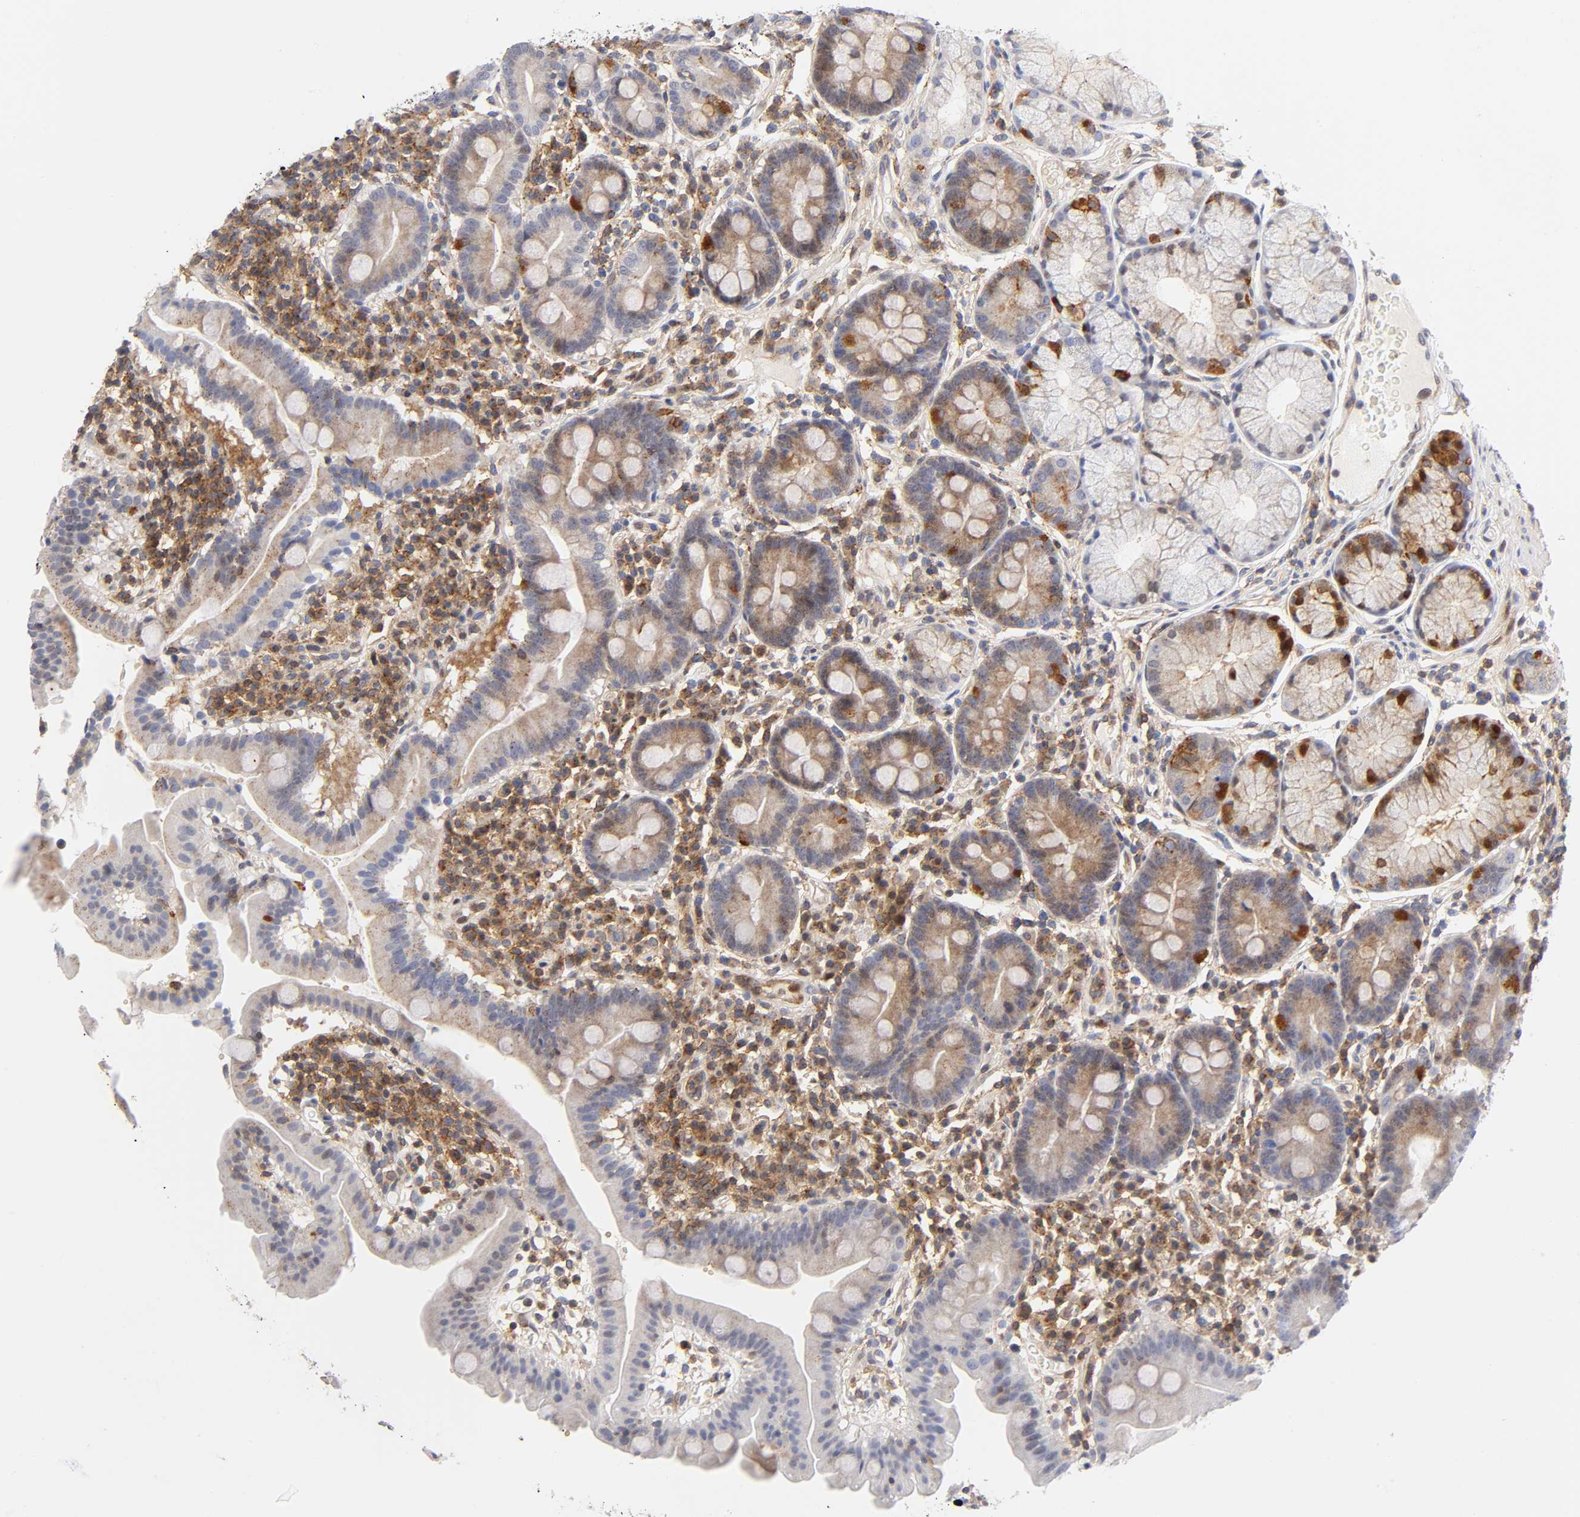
{"staining": {"intensity": "weak", "quantity": ">75%", "location": "cytoplasmic/membranous"}, "tissue": "duodenum", "cell_type": "Glandular cells", "image_type": "normal", "snomed": [{"axis": "morphology", "description": "Normal tissue, NOS"}, {"axis": "topography", "description": "Duodenum"}], "caption": "A histopathology image showing weak cytoplasmic/membranous expression in approximately >75% of glandular cells in normal duodenum, as visualized by brown immunohistochemical staining.", "gene": "ANXA7", "patient": {"sex": "male", "age": 50}}